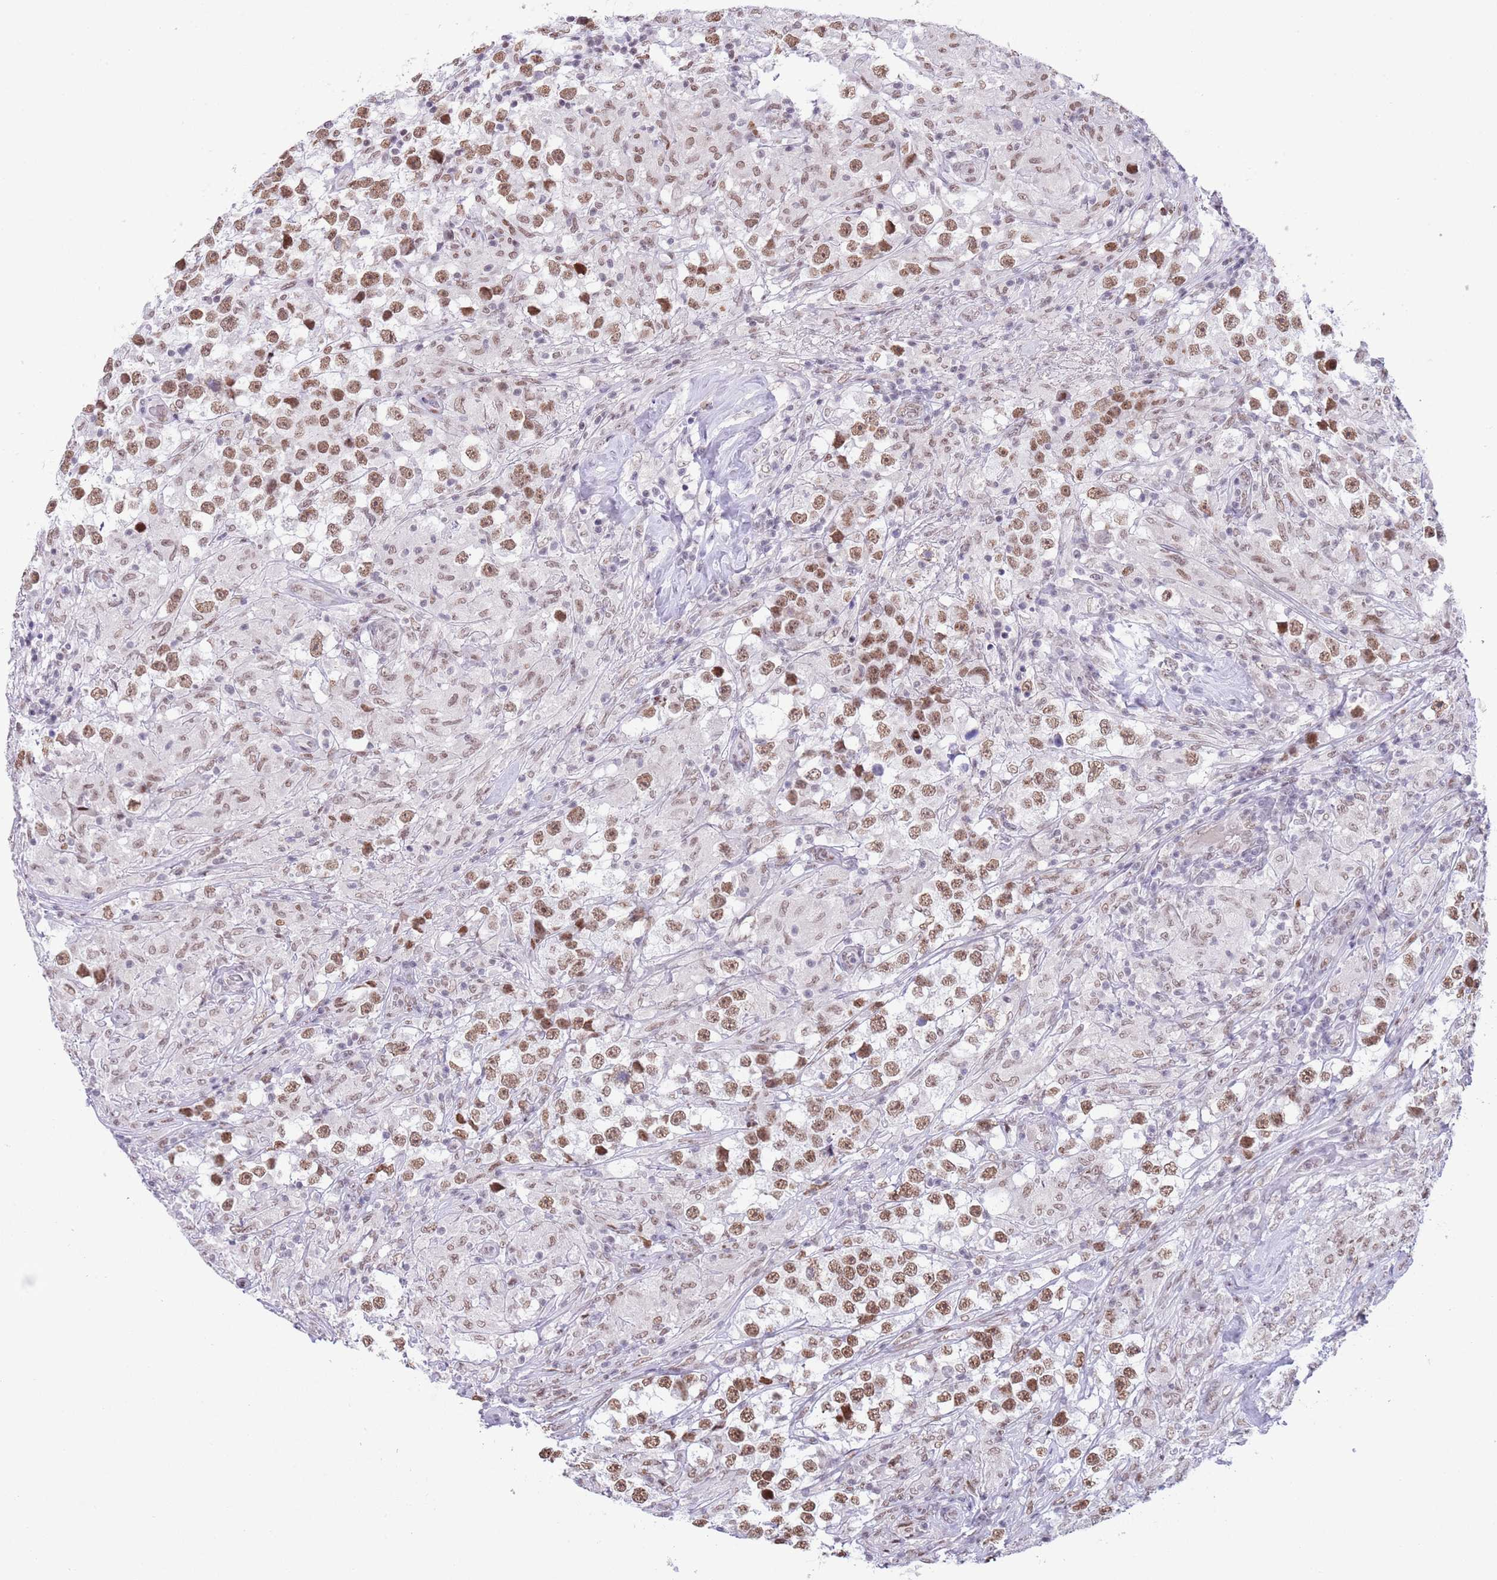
{"staining": {"intensity": "moderate", "quantity": ">75%", "location": "nuclear"}, "tissue": "testis cancer", "cell_type": "Tumor cells", "image_type": "cancer", "snomed": [{"axis": "morphology", "description": "Seminoma, NOS"}, {"axis": "topography", "description": "Testis"}], "caption": "Brown immunohistochemical staining in human testis cancer displays moderate nuclear expression in about >75% of tumor cells.", "gene": "ZNF382", "patient": {"sex": "male", "age": 46}}